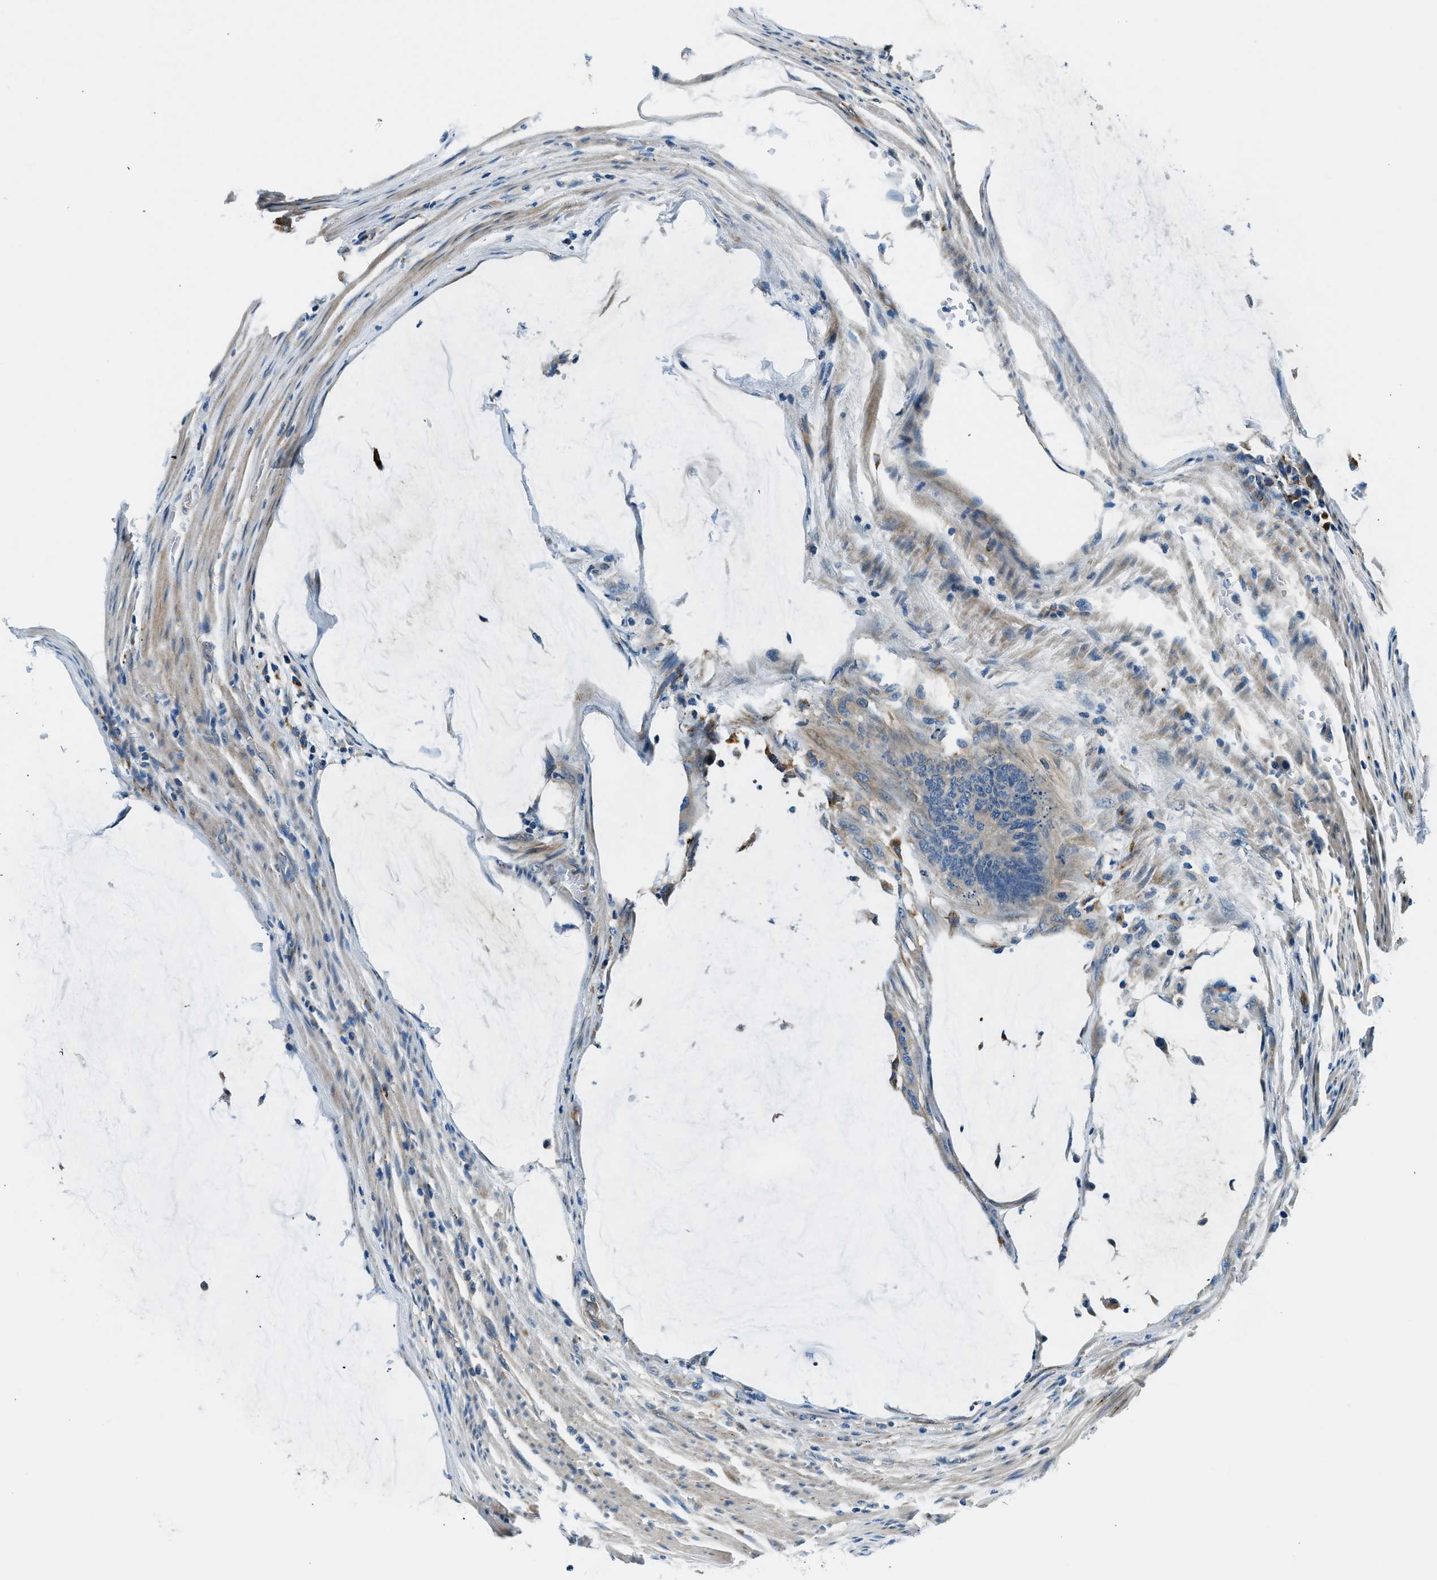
{"staining": {"intensity": "weak", "quantity": "<25%", "location": "cytoplasmic/membranous"}, "tissue": "colorectal cancer", "cell_type": "Tumor cells", "image_type": "cancer", "snomed": [{"axis": "morphology", "description": "Normal tissue, NOS"}, {"axis": "morphology", "description": "Adenocarcinoma, NOS"}, {"axis": "topography", "description": "Rectum"}], "caption": "There is no significant staining in tumor cells of colorectal adenocarcinoma.", "gene": "SLC19A2", "patient": {"sex": "male", "age": 92}}